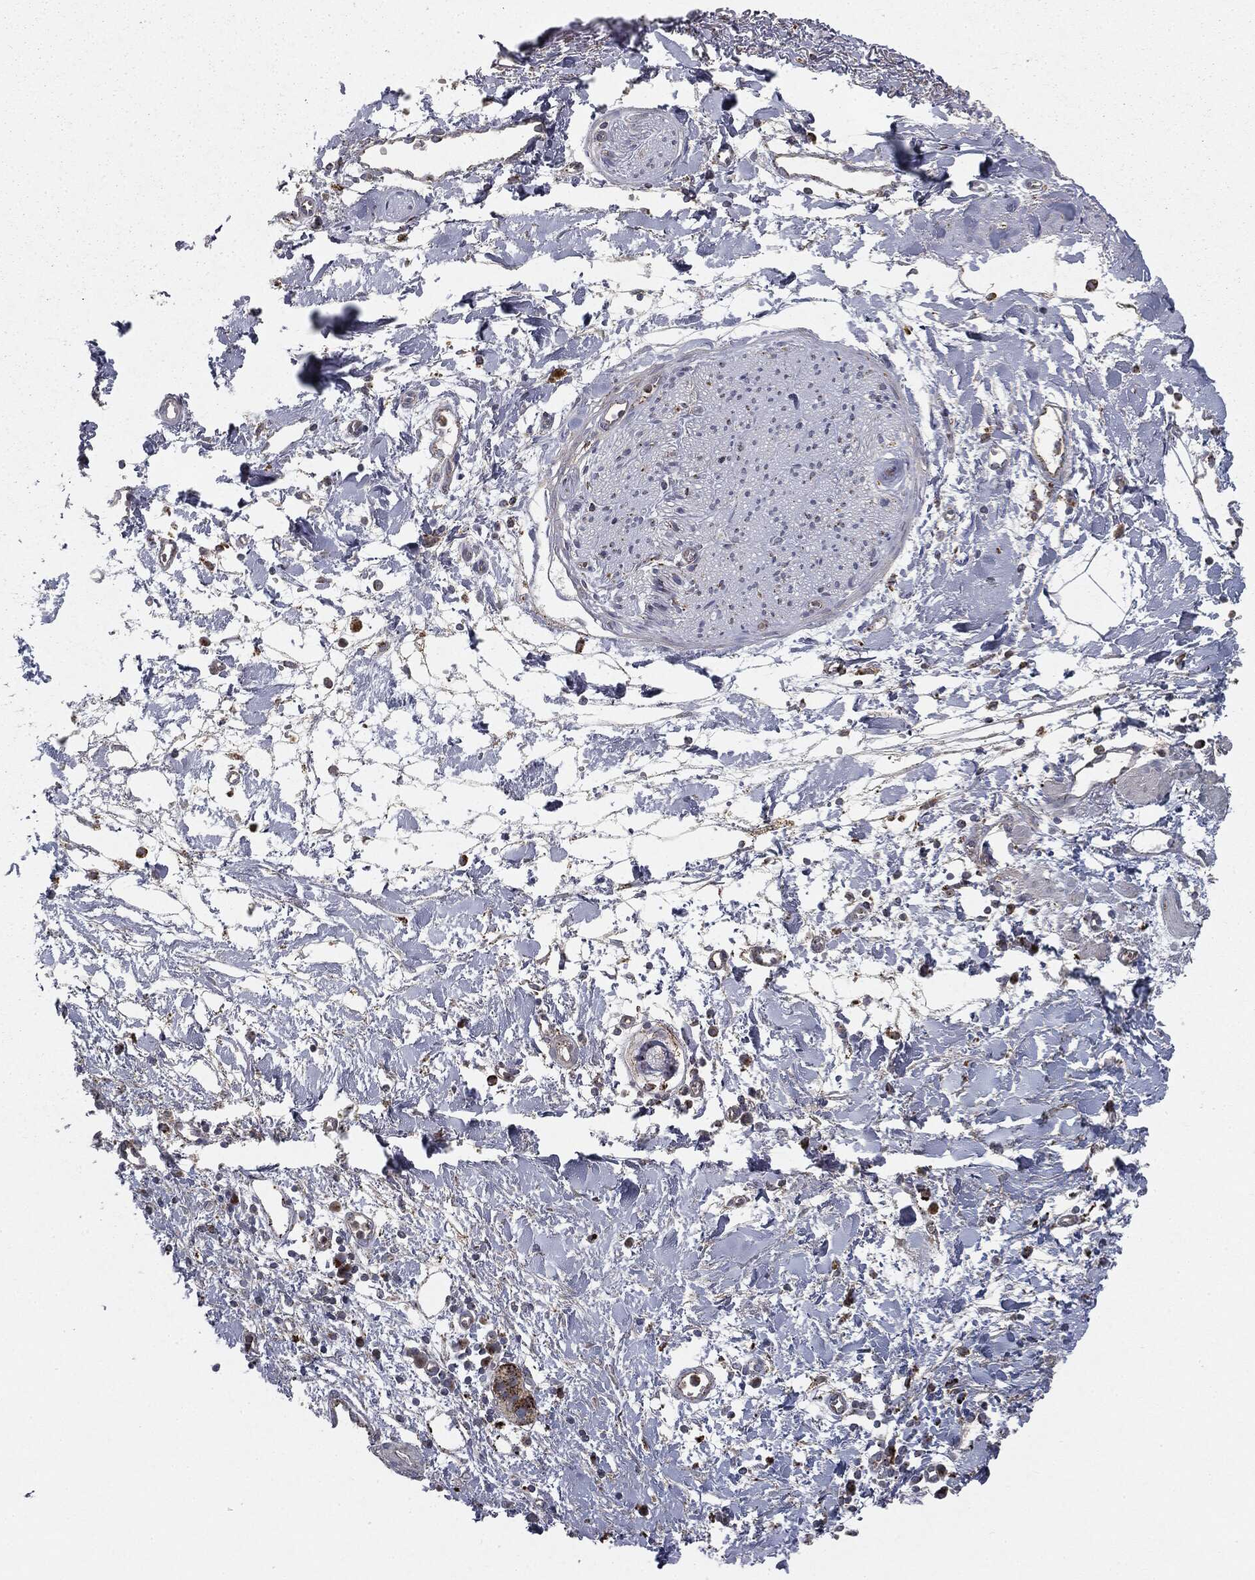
{"staining": {"intensity": "negative", "quantity": "none", "location": "none"}, "tissue": "soft tissue", "cell_type": "Fibroblasts", "image_type": "normal", "snomed": [{"axis": "morphology", "description": "Normal tissue, NOS"}, {"axis": "morphology", "description": "Adenocarcinoma, NOS"}, {"axis": "topography", "description": "Pancreas"}, {"axis": "topography", "description": "Peripheral nerve tissue"}], "caption": "This is a photomicrograph of immunohistochemistry (IHC) staining of unremarkable soft tissue, which shows no staining in fibroblasts. (DAB (3,3'-diaminobenzidine) immunohistochemistry (IHC) with hematoxylin counter stain).", "gene": "CTSA", "patient": {"sex": "male", "age": 61}}